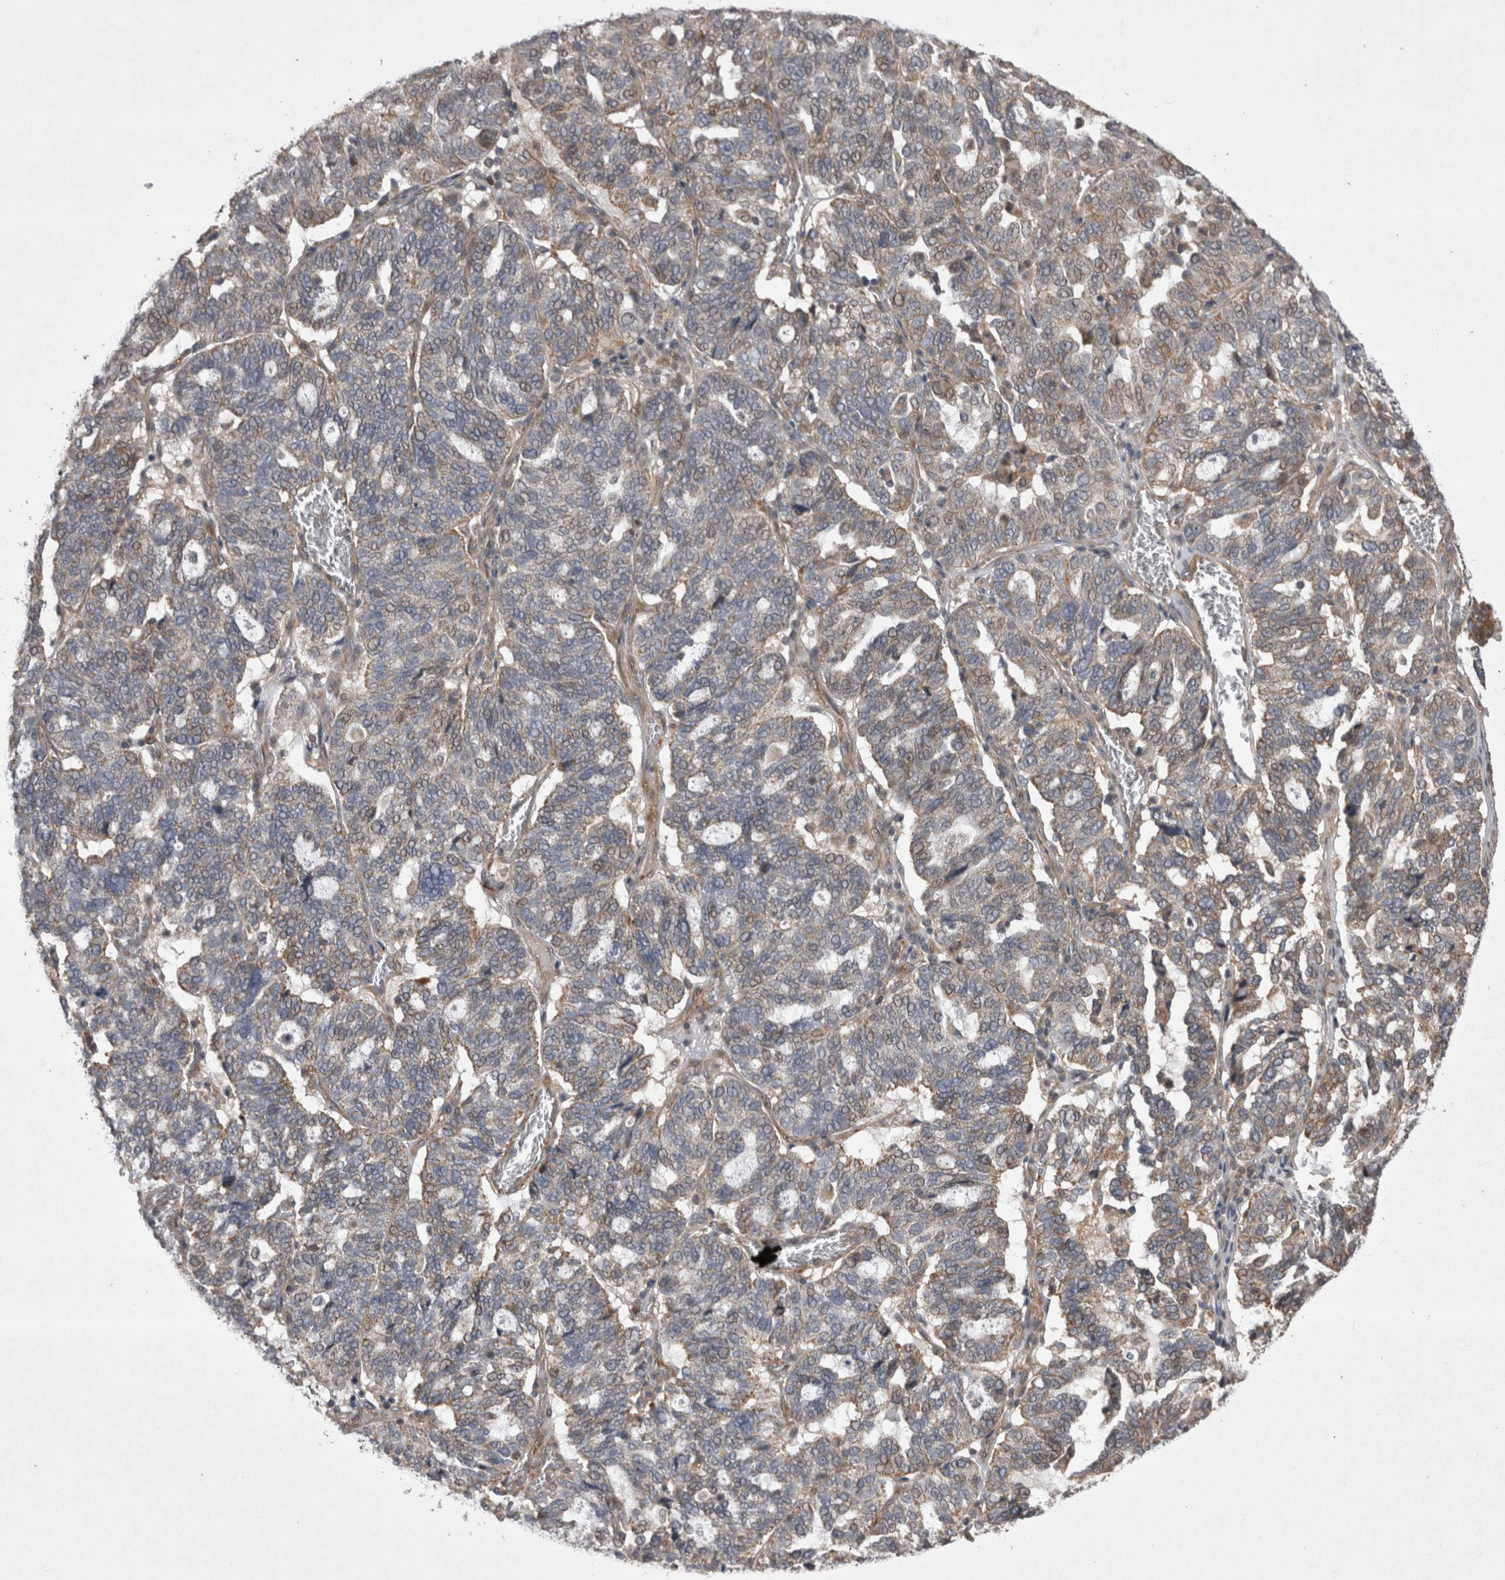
{"staining": {"intensity": "weak", "quantity": "25%-75%", "location": "cytoplasmic/membranous"}, "tissue": "ovarian cancer", "cell_type": "Tumor cells", "image_type": "cancer", "snomed": [{"axis": "morphology", "description": "Cystadenocarcinoma, serous, NOS"}, {"axis": "topography", "description": "Ovary"}], "caption": "Weak cytoplasmic/membranous protein staining is appreciated in about 25%-75% of tumor cells in ovarian serous cystadenocarcinoma.", "gene": "TSPOAP1", "patient": {"sex": "female", "age": 59}}